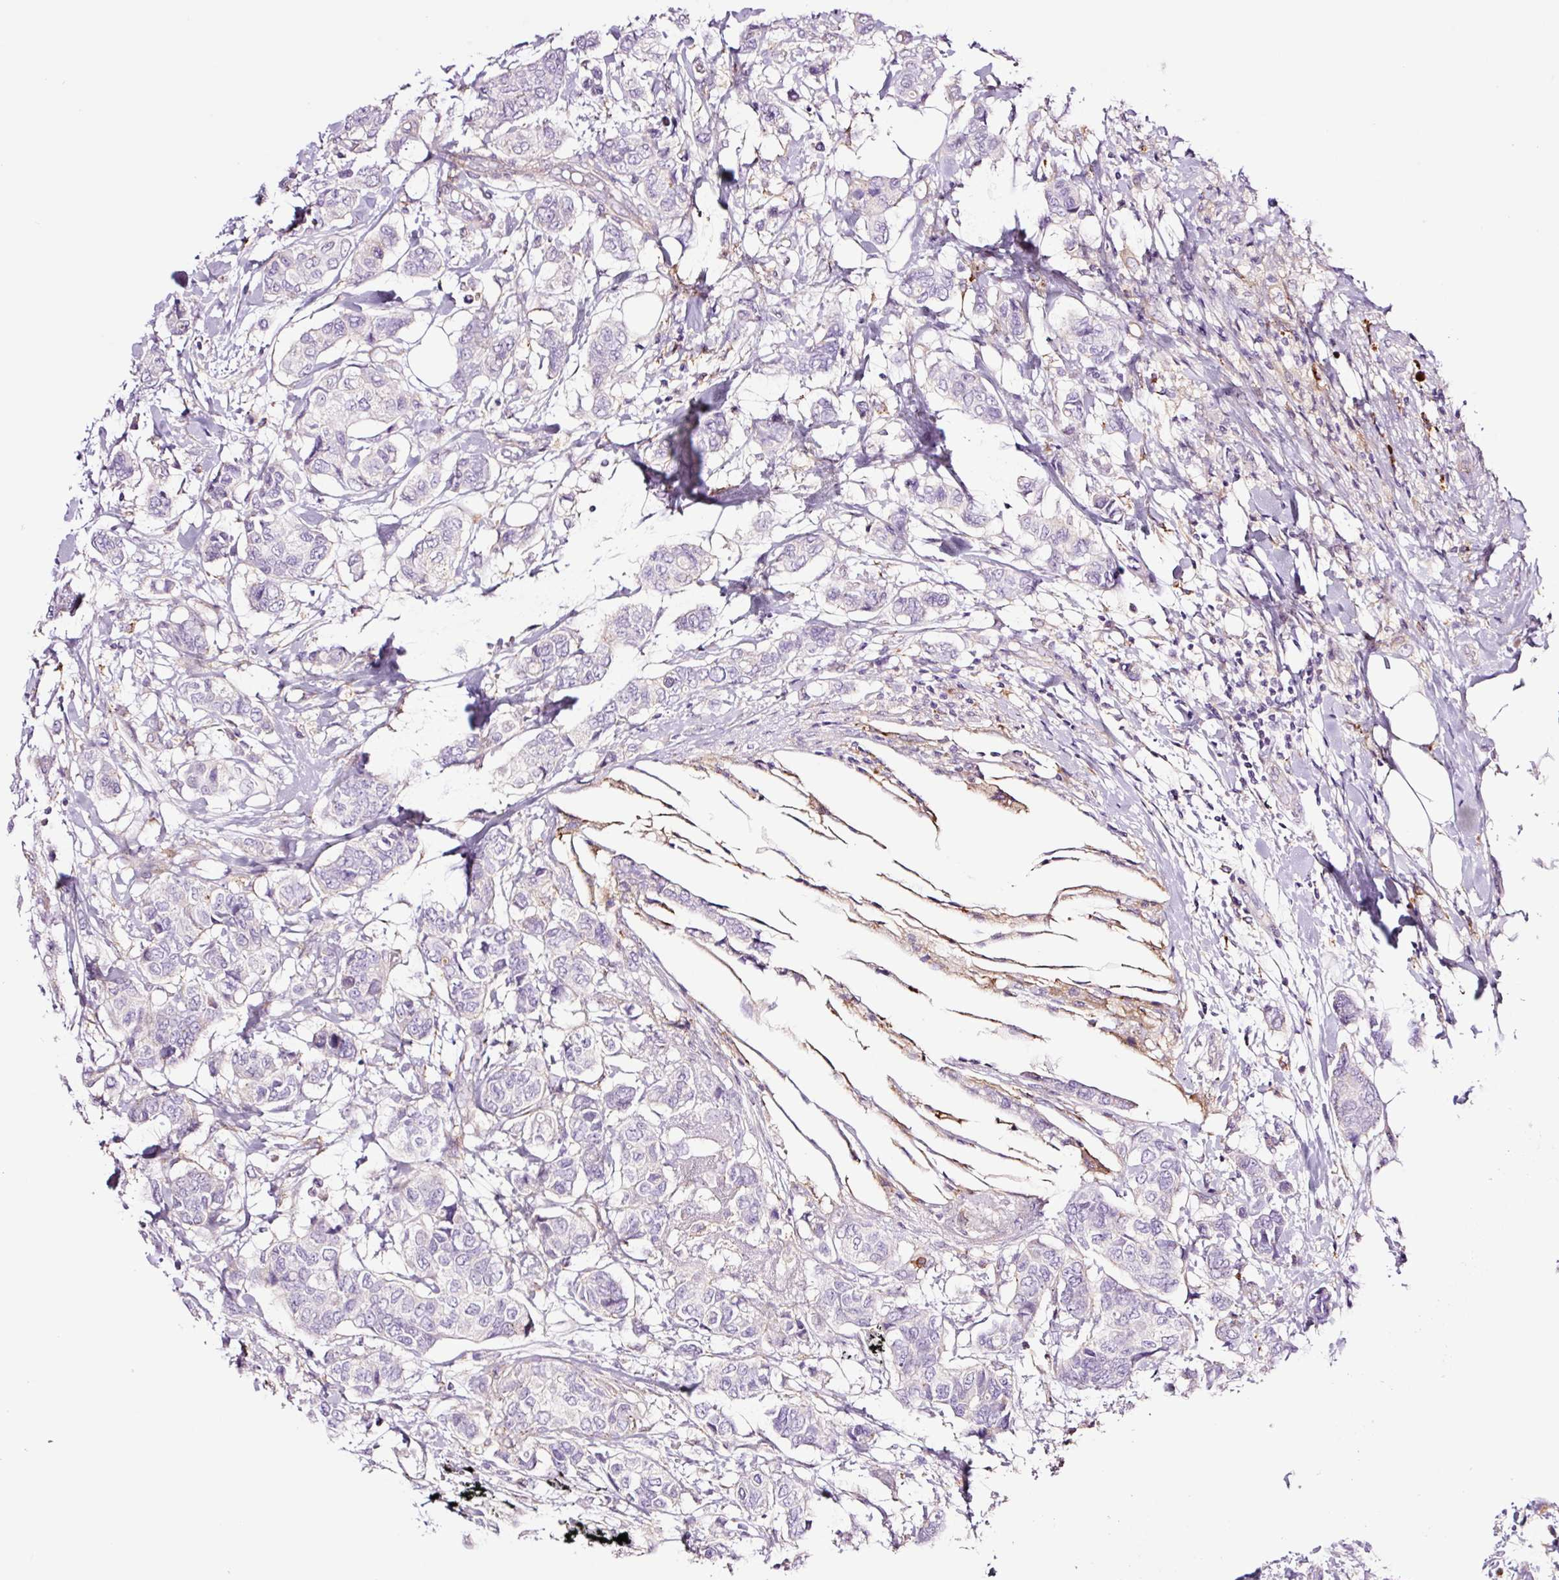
{"staining": {"intensity": "negative", "quantity": "none", "location": "none"}, "tissue": "breast cancer", "cell_type": "Tumor cells", "image_type": "cancer", "snomed": [{"axis": "morphology", "description": "Lobular carcinoma"}, {"axis": "topography", "description": "Breast"}], "caption": "High magnification brightfield microscopy of breast cancer stained with DAB (brown) and counterstained with hematoxylin (blue): tumor cells show no significant expression.", "gene": "SH2D6", "patient": {"sex": "female", "age": 51}}